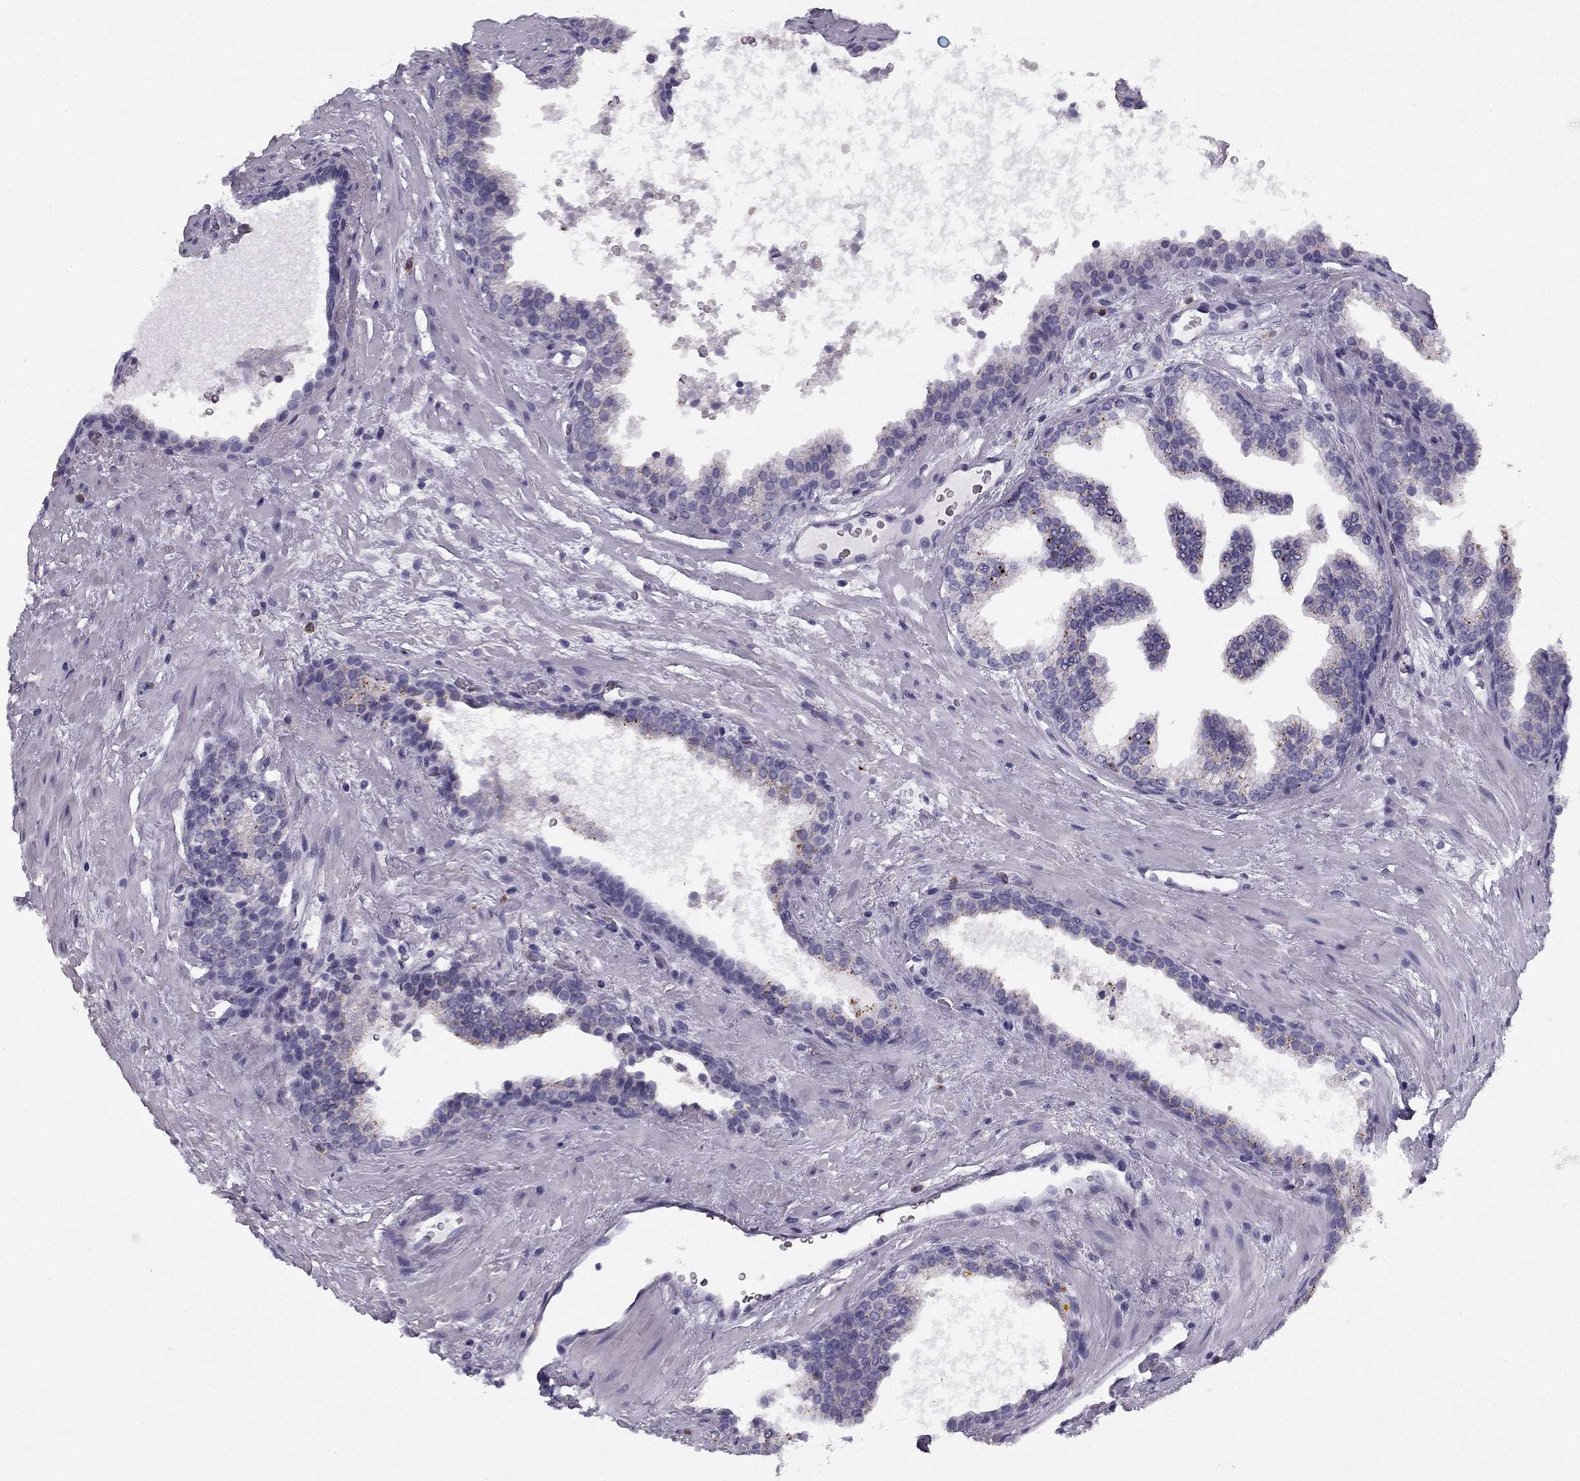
{"staining": {"intensity": "negative", "quantity": "none", "location": "none"}, "tissue": "prostate cancer", "cell_type": "Tumor cells", "image_type": "cancer", "snomed": [{"axis": "morphology", "description": "Adenocarcinoma, NOS"}, {"axis": "topography", "description": "Prostate"}], "caption": "Micrograph shows no significant protein positivity in tumor cells of prostate cancer (adenocarcinoma).", "gene": "MC5R", "patient": {"sex": "male", "age": 66}}